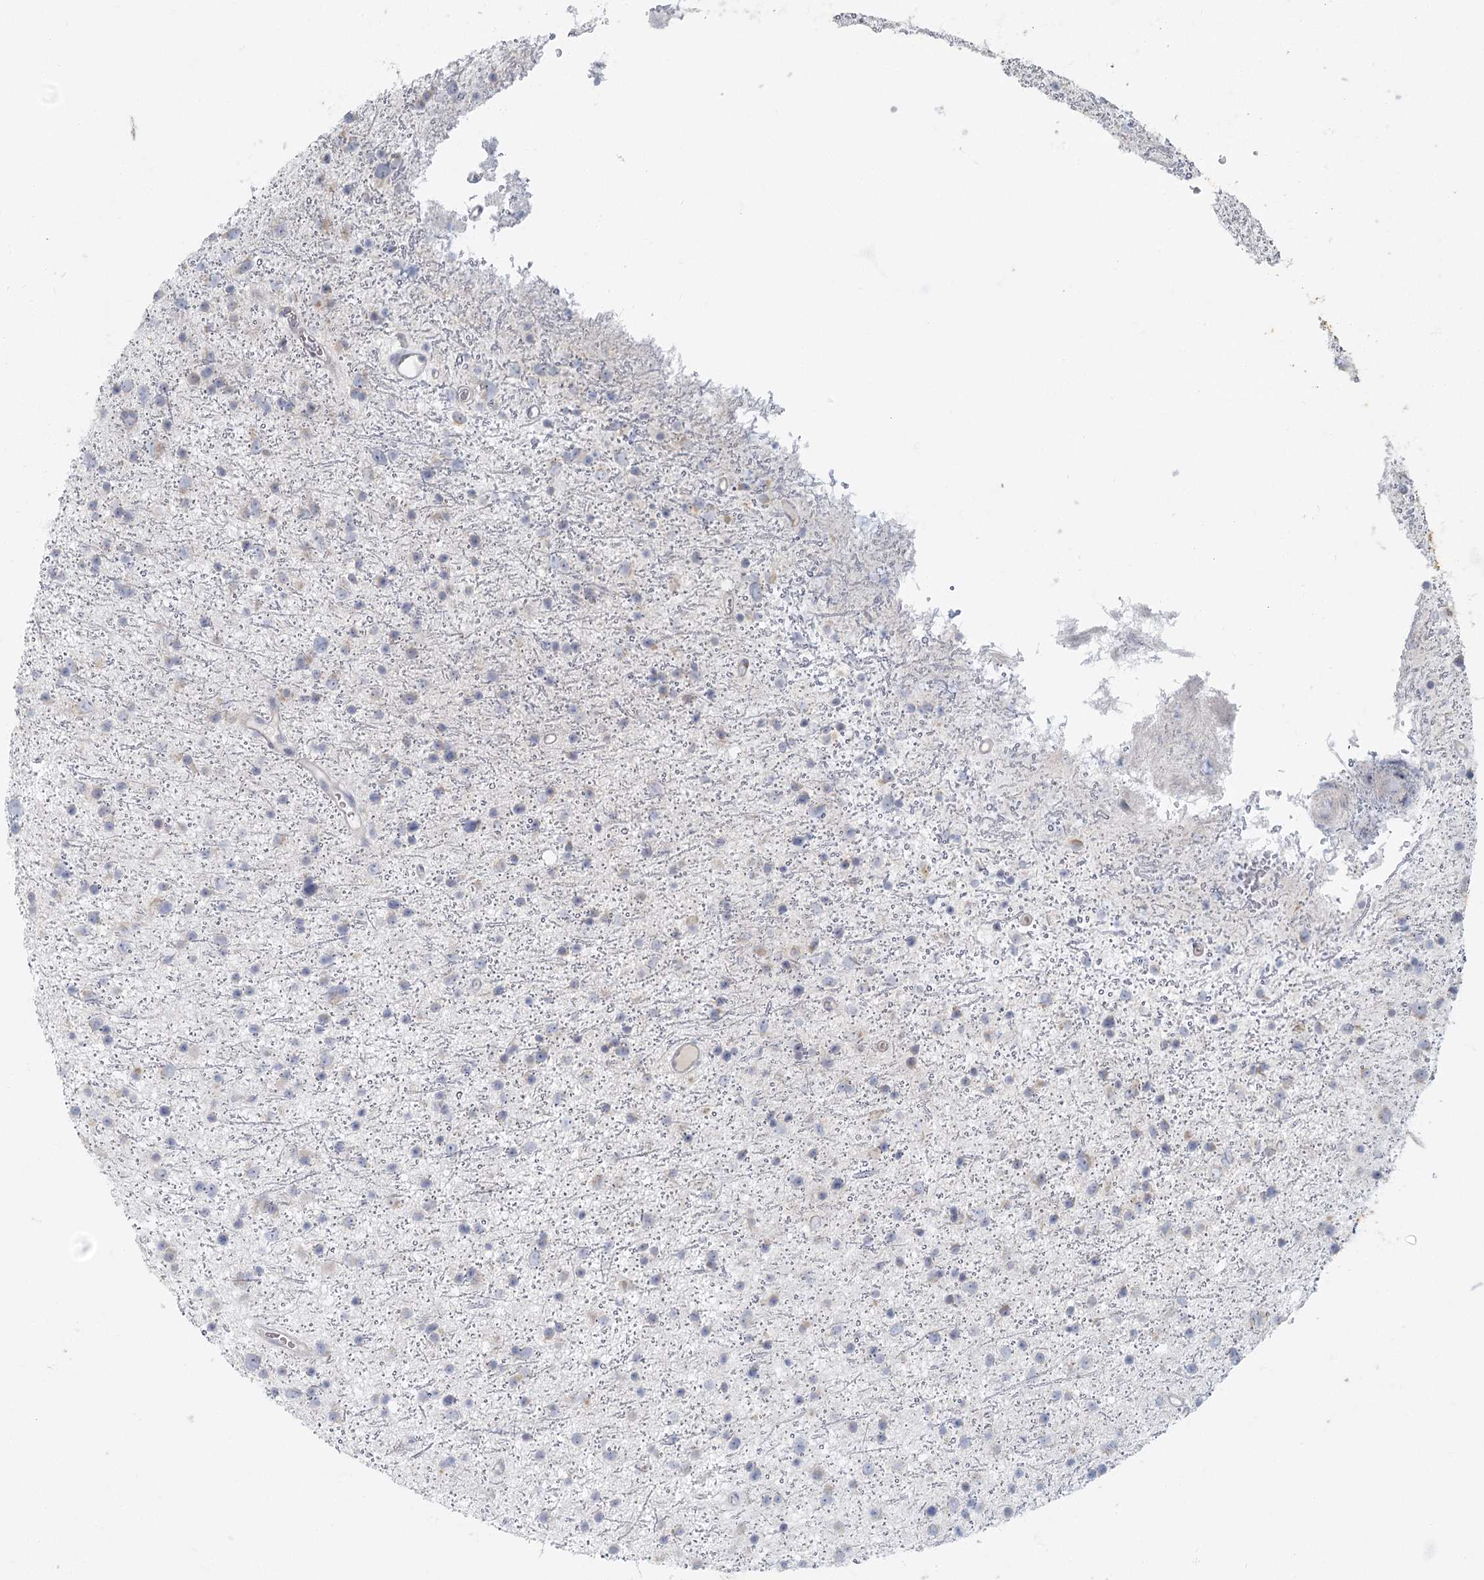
{"staining": {"intensity": "negative", "quantity": "none", "location": "none"}, "tissue": "glioma", "cell_type": "Tumor cells", "image_type": "cancer", "snomed": [{"axis": "morphology", "description": "Glioma, malignant, Low grade"}, {"axis": "topography", "description": "Cerebral cortex"}], "caption": "DAB immunohistochemical staining of human glioma shows no significant expression in tumor cells.", "gene": "FAM110C", "patient": {"sex": "female", "age": 39}}